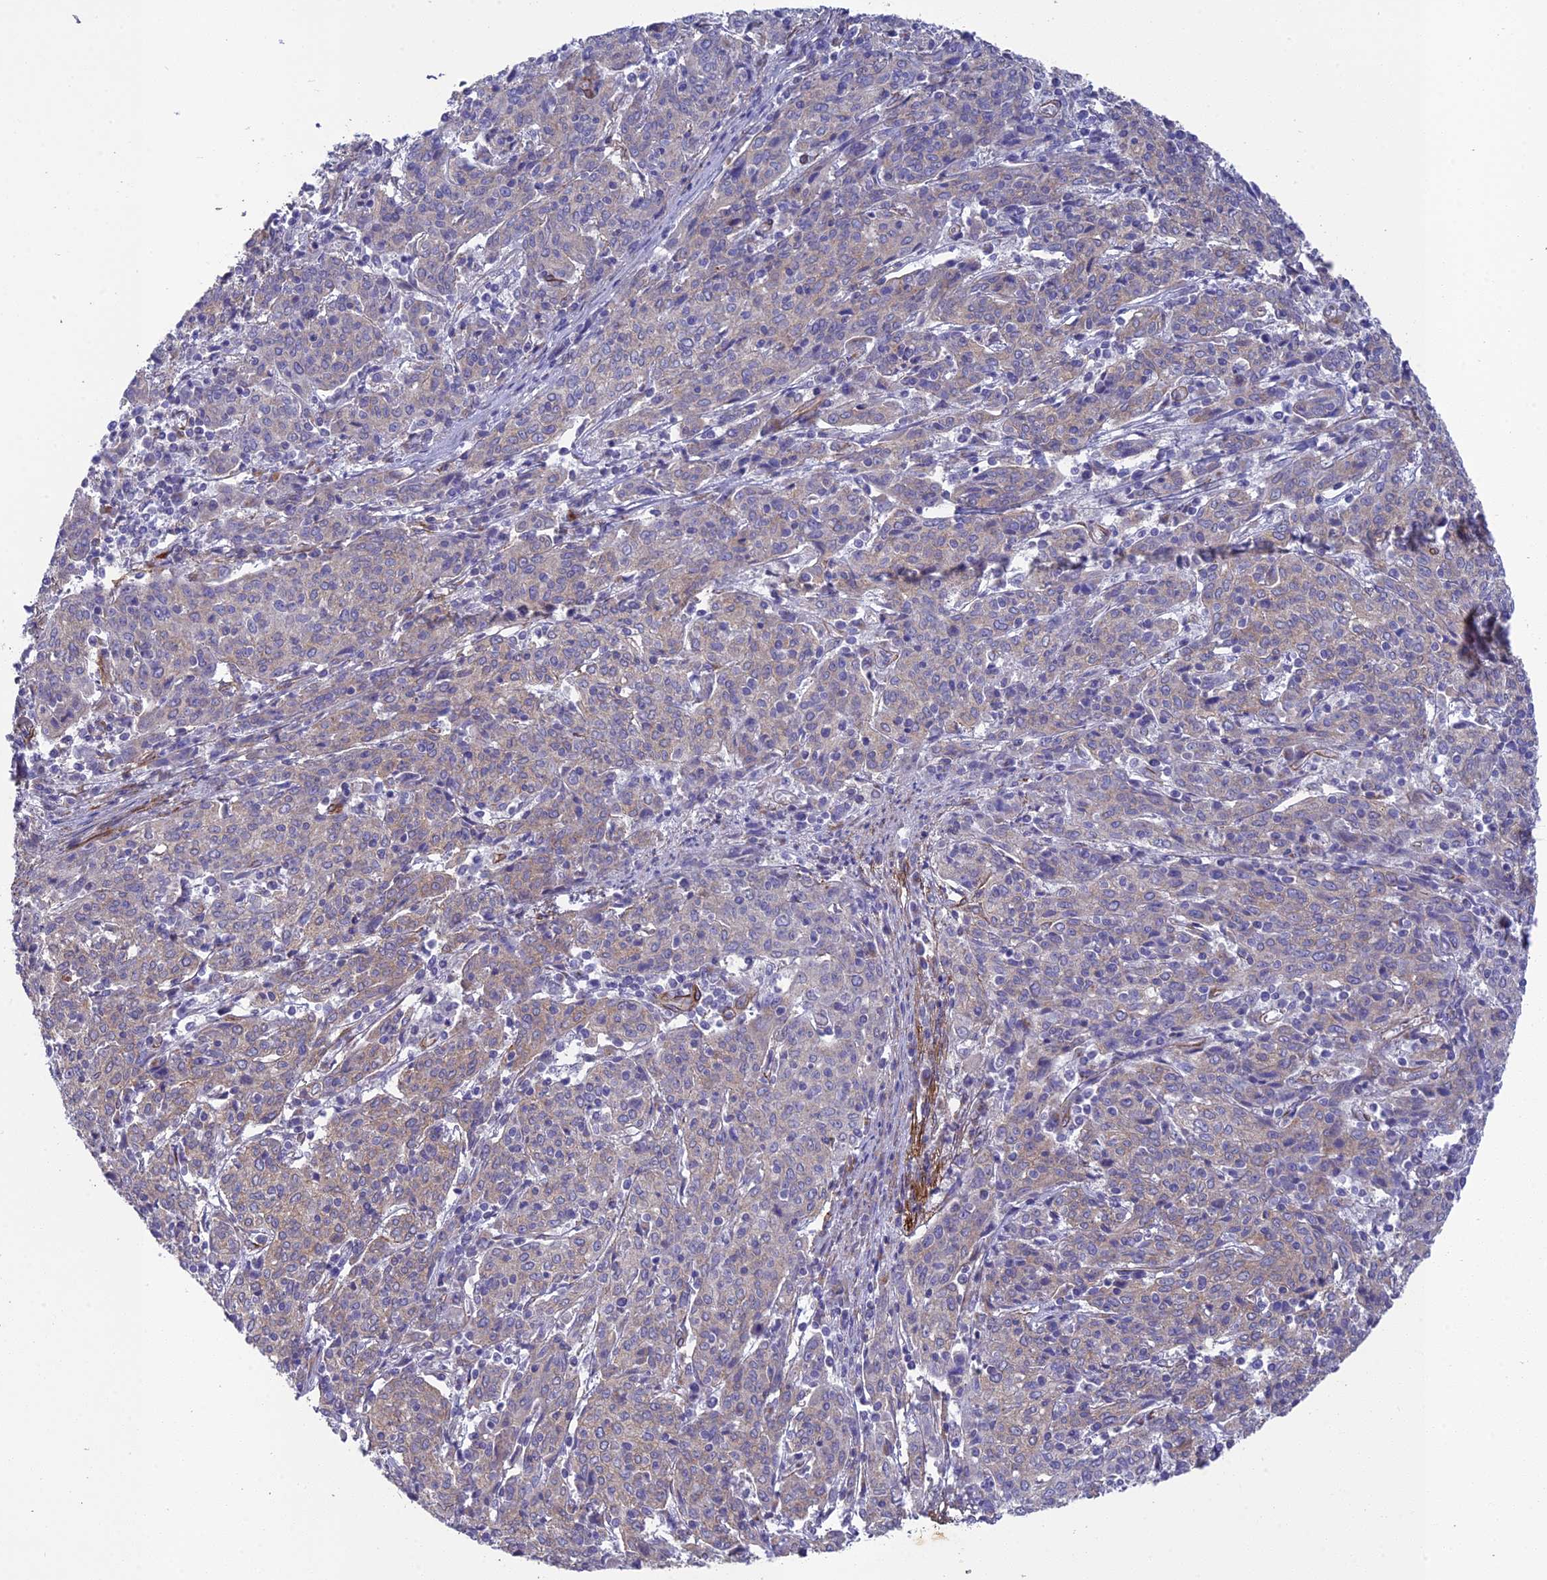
{"staining": {"intensity": "weak", "quantity": "<25%", "location": "cytoplasmic/membranous"}, "tissue": "cervical cancer", "cell_type": "Tumor cells", "image_type": "cancer", "snomed": [{"axis": "morphology", "description": "Squamous cell carcinoma, NOS"}, {"axis": "topography", "description": "Cervix"}], "caption": "Human cervical cancer stained for a protein using IHC exhibits no expression in tumor cells.", "gene": "TNS1", "patient": {"sex": "female", "age": 67}}